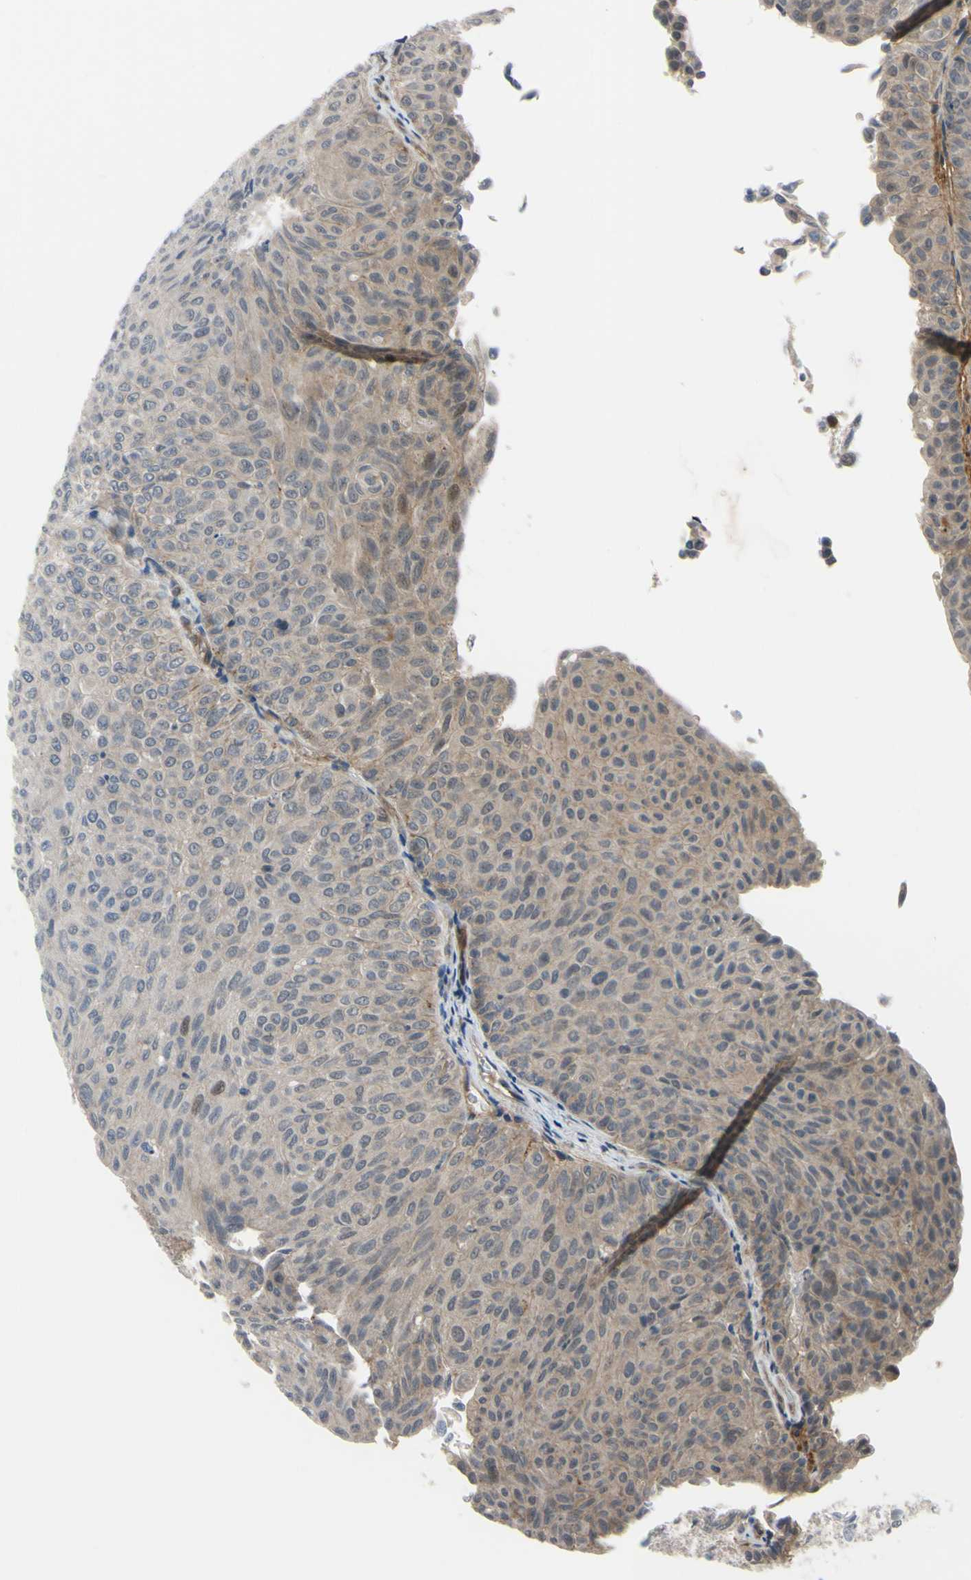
{"staining": {"intensity": "moderate", "quantity": "25%-75%", "location": "cytoplasmic/membranous,nuclear"}, "tissue": "urothelial cancer", "cell_type": "Tumor cells", "image_type": "cancer", "snomed": [{"axis": "morphology", "description": "Urothelial carcinoma, Low grade"}, {"axis": "topography", "description": "Urinary bladder"}], "caption": "A histopathology image of human urothelial carcinoma (low-grade) stained for a protein reveals moderate cytoplasmic/membranous and nuclear brown staining in tumor cells.", "gene": "COMMD9", "patient": {"sex": "male", "age": 78}}